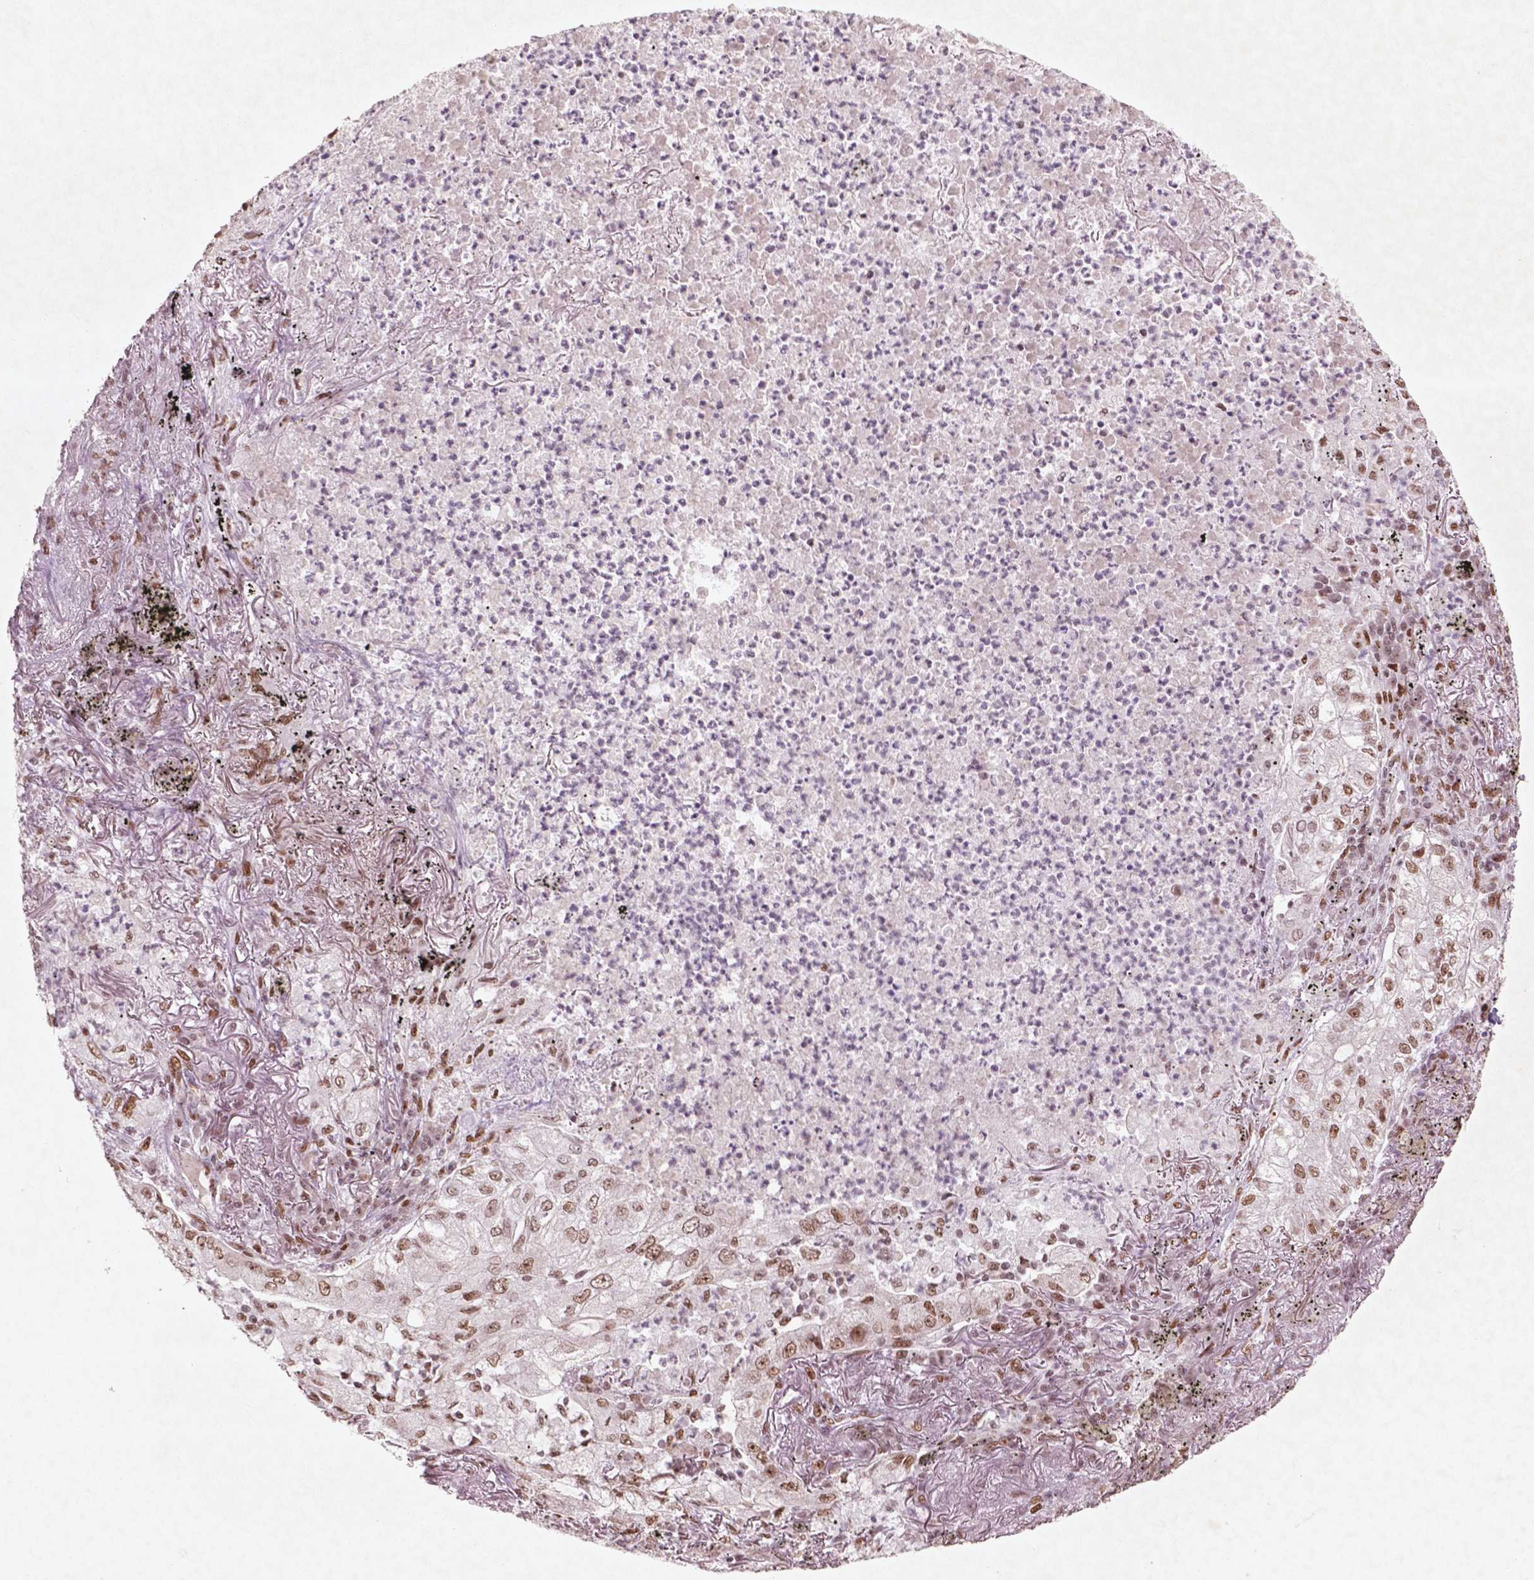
{"staining": {"intensity": "moderate", "quantity": ">75%", "location": "nuclear"}, "tissue": "lung cancer", "cell_type": "Tumor cells", "image_type": "cancer", "snomed": [{"axis": "morphology", "description": "Adenocarcinoma, NOS"}, {"axis": "topography", "description": "Lung"}], "caption": "High-power microscopy captured an immunohistochemistry histopathology image of lung cancer (adenocarcinoma), revealing moderate nuclear expression in approximately >75% of tumor cells. Nuclei are stained in blue.", "gene": "HMG20B", "patient": {"sex": "female", "age": 73}}